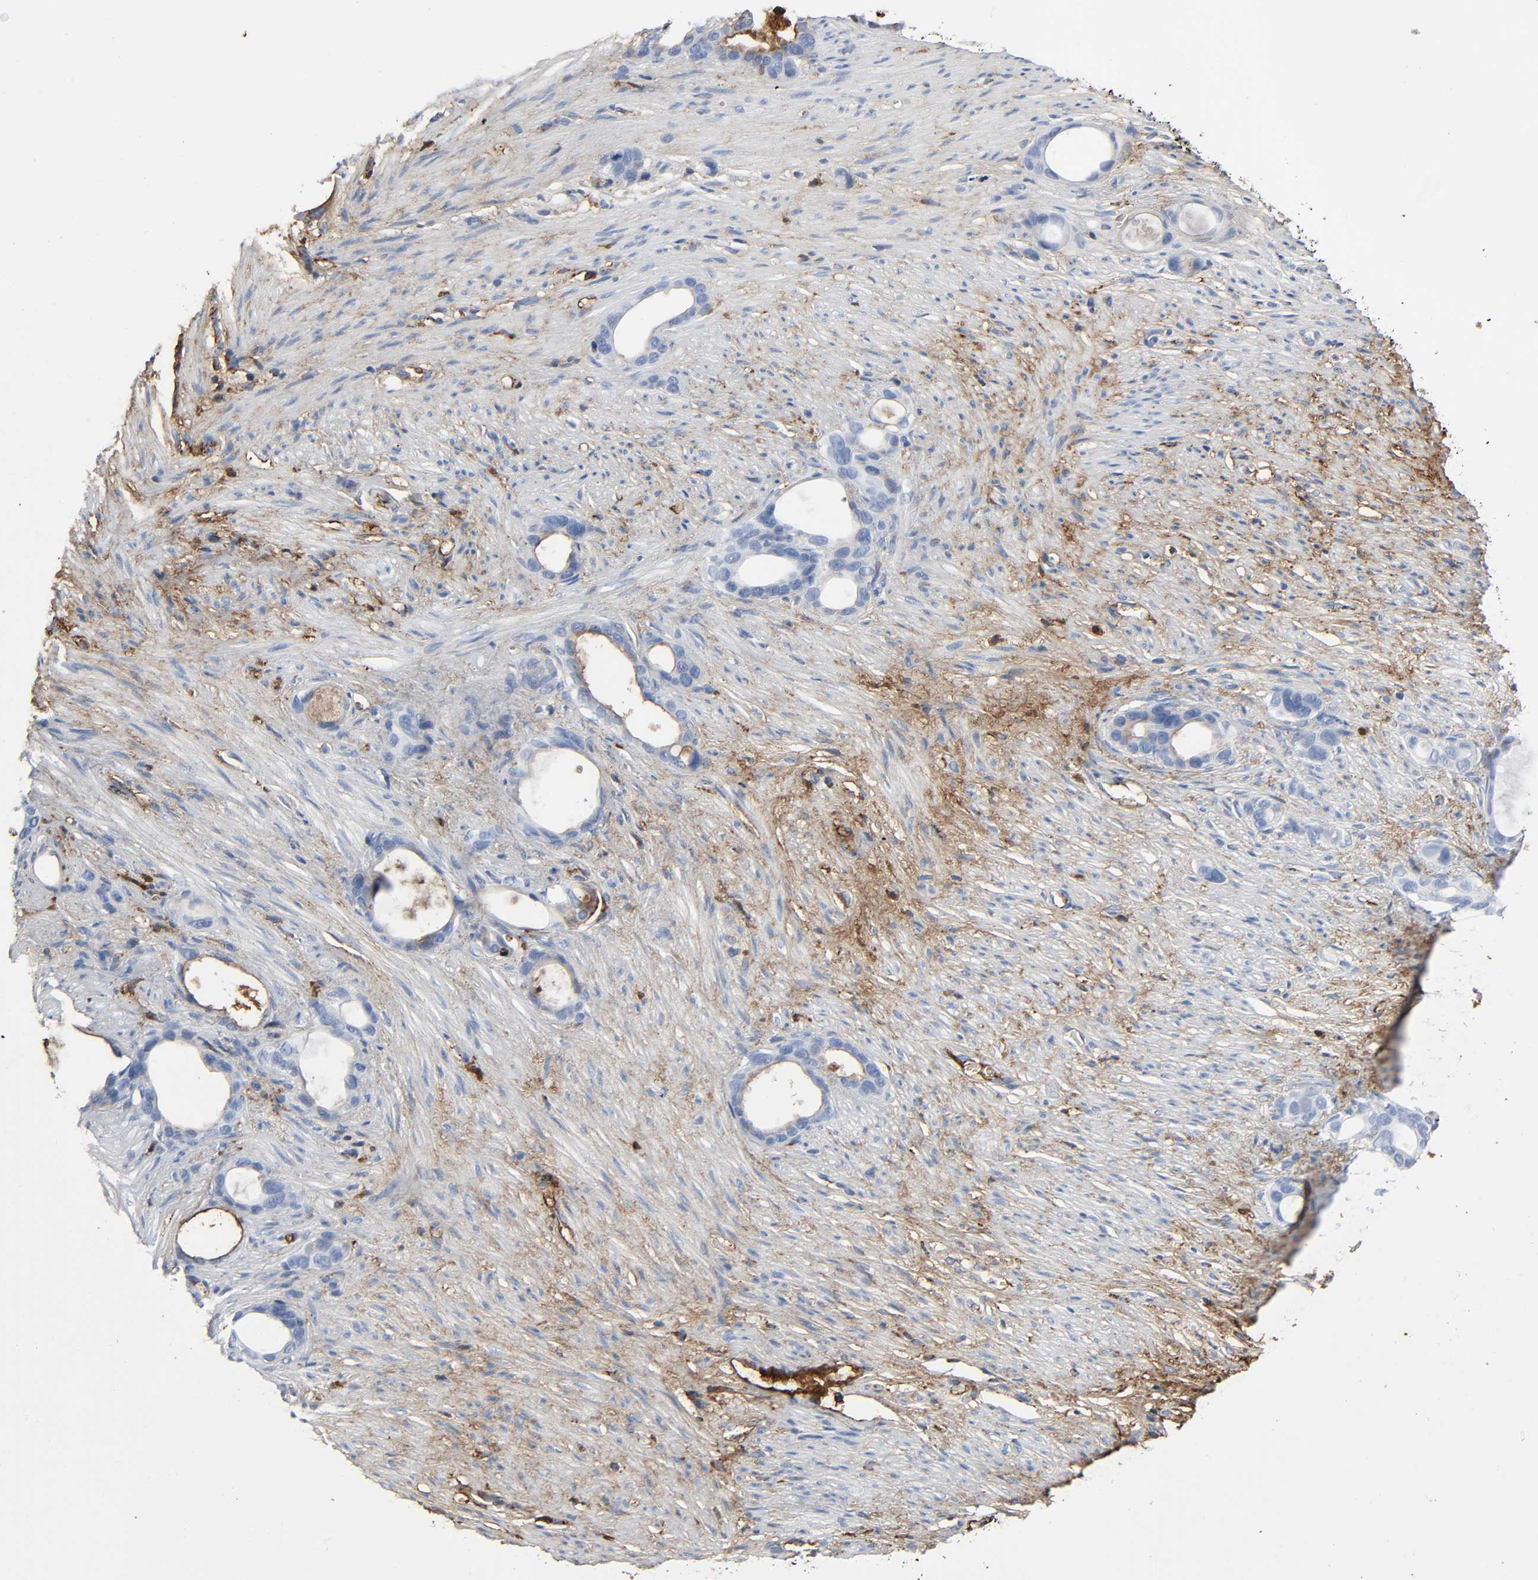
{"staining": {"intensity": "weak", "quantity": "<25%", "location": "cytoplasmic/membranous"}, "tissue": "stomach cancer", "cell_type": "Tumor cells", "image_type": "cancer", "snomed": [{"axis": "morphology", "description": "Adenocarcinoma, NOS"}, {"axis": "topography", "description": "Stomach"}], "caption": "This is an IHC histopathology image of human stomach adenocarcinoma. There is no expression in tumor cells.", "gene": "C3", "patient": {"sex": "female", "age": 75}}